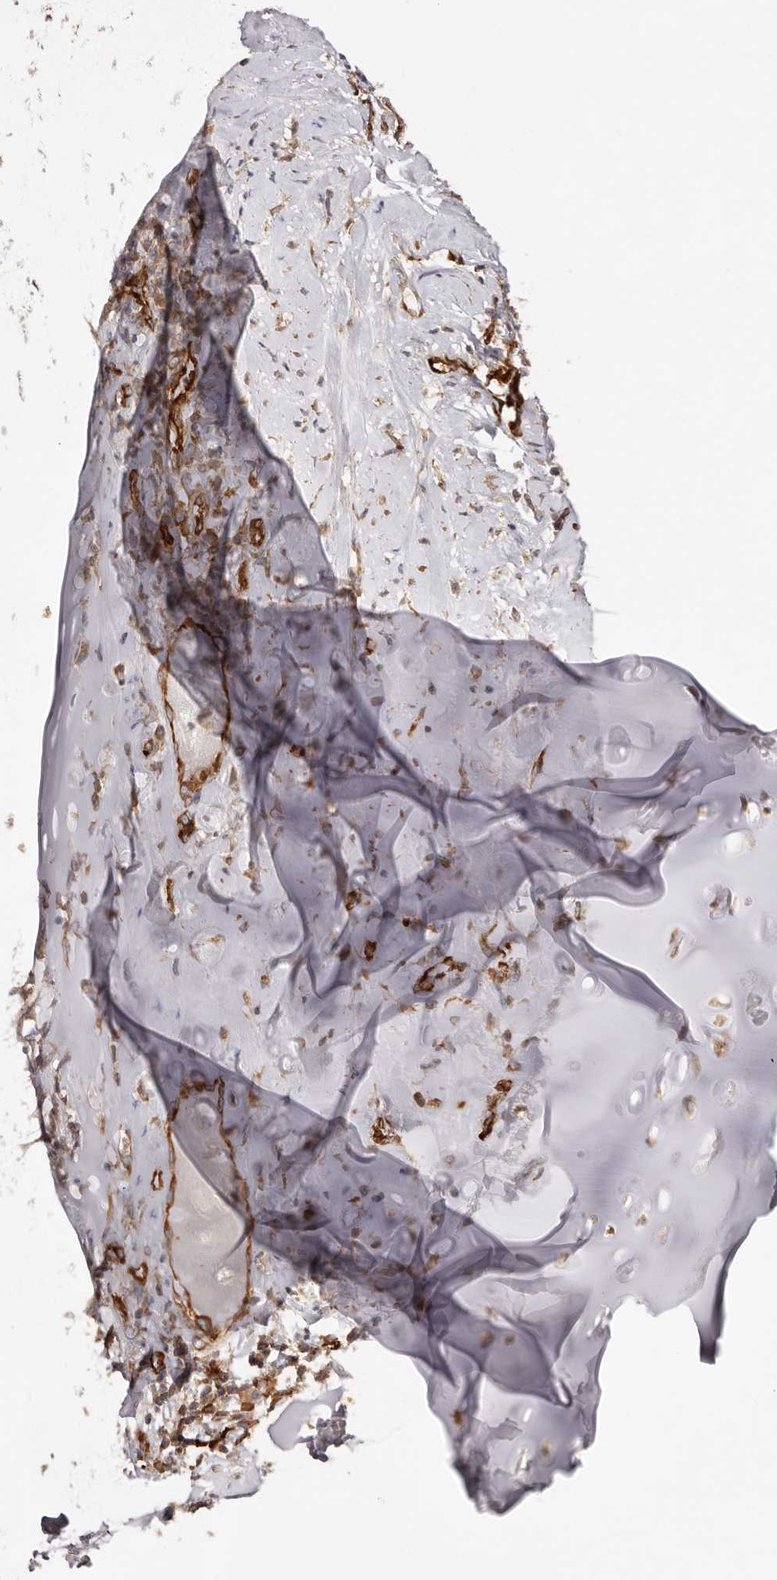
{"staining": {"intensity": "moderate", "quantity": ">75%", "location": "cytoplasmic/membranous"}, "tissue": "adipose tissue", "cell_type": "Adipocytes", "image_type": "normal", "snomed": [{"axis": "morphology", "description": "Normal tissue, NOS"}, {"axis": "morphology", "description": "Basal cell carcinoma"}, {"axis": "topography", "description": "Cartilage tissue"}, {"axis": "topography", "description": "Nasopharynx"}, {"axis": "topography", "description": "Oral tissue"}], "caption": "Adipose tissue stained with immunohistochemistry (IHC) demonstrates moderate cytoplasmic/membranous staining in about >75% of adipocytes. (Brightfield microscopy of DAB IHC at high magnification).", "gene": "RPS6", "patient": {"sex": "female", "age": 77}}